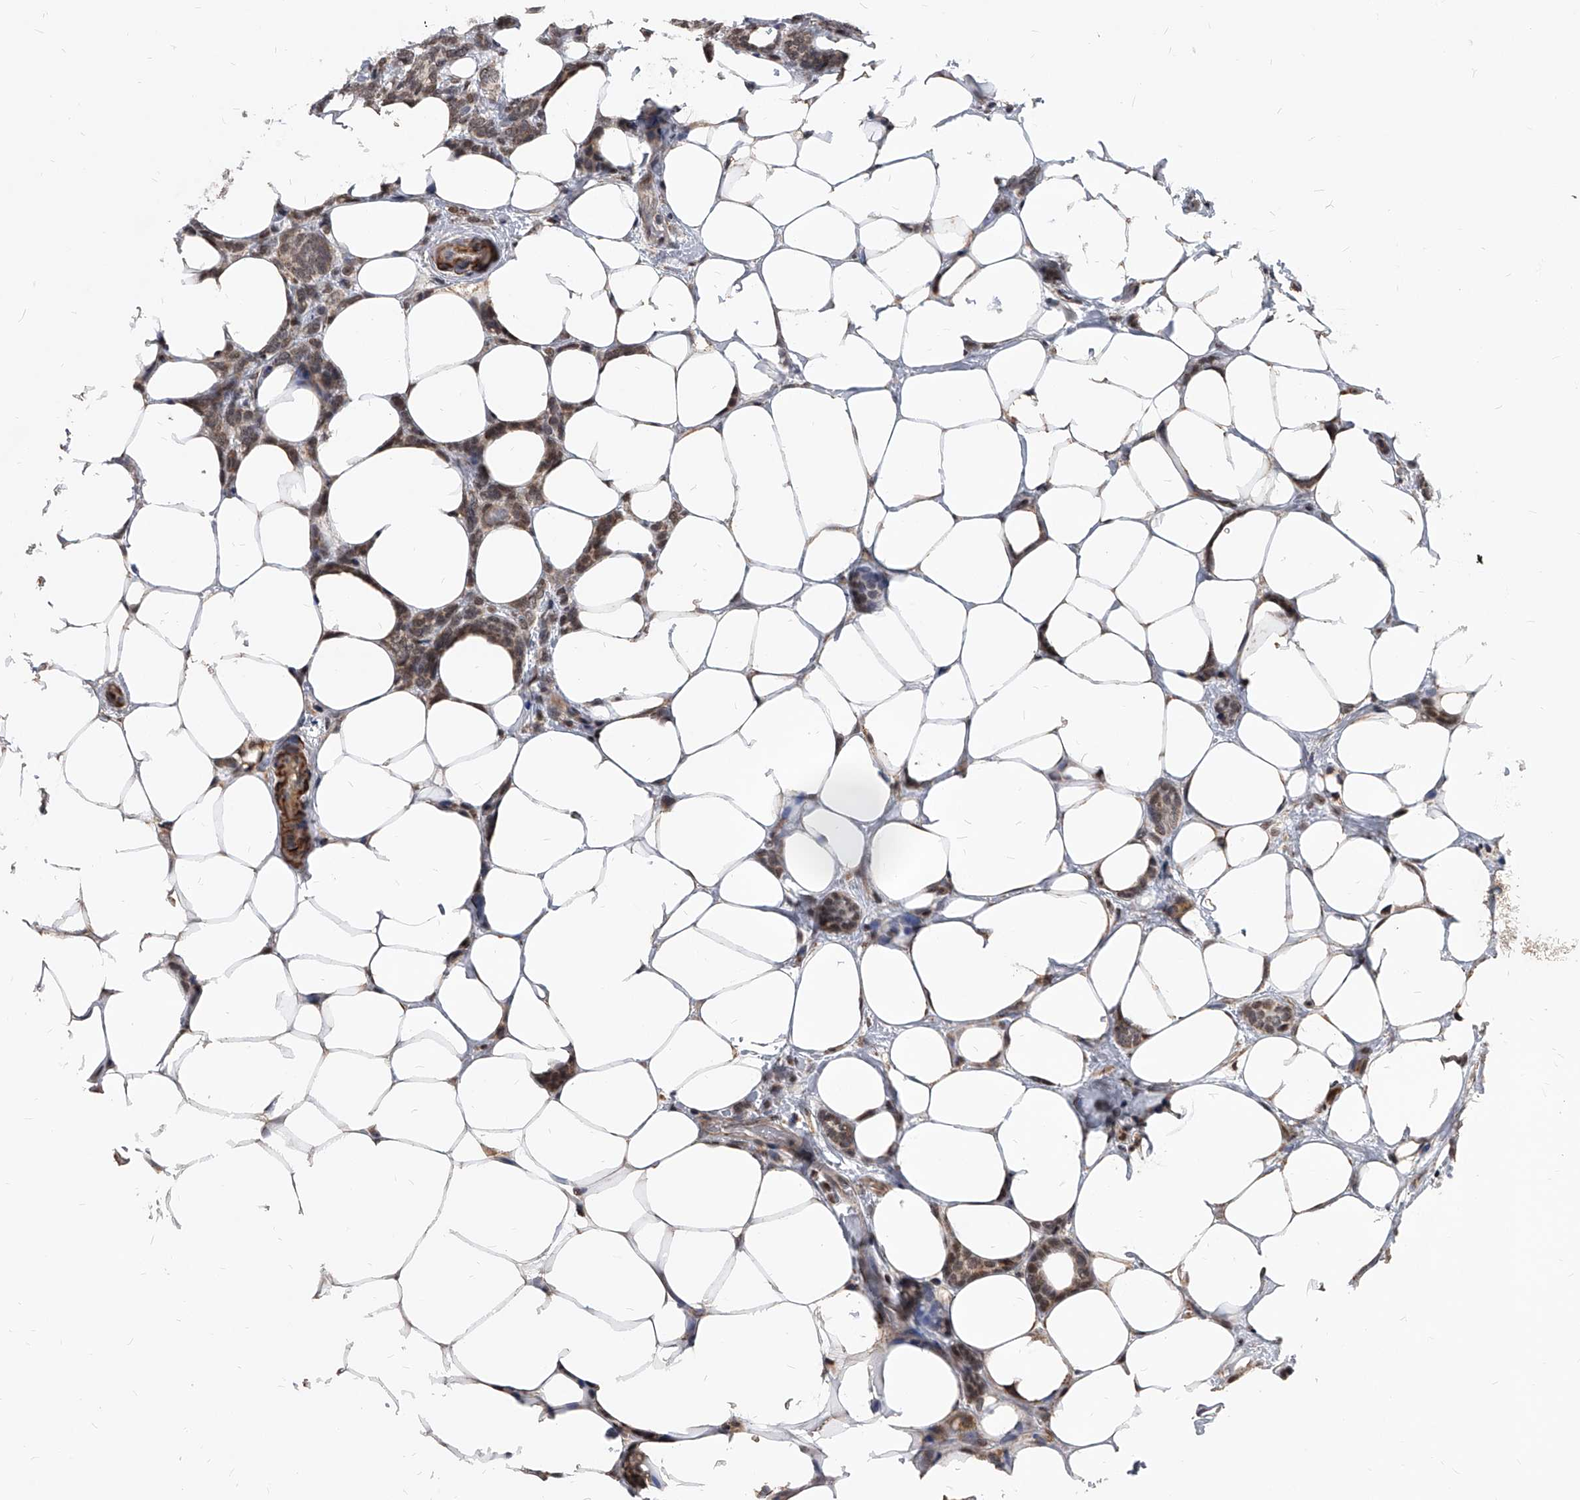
{"staining": {"intensity": "weak", "quantity": ">75%", "location": "cytoplasmic/membranous,nuclear"}, "tissue": "breast cancer", "cell_type": "Tumor cells", "image_type": "cancer", "snomed": [{"axis": "morphology", "description": "Lobular carcinoma"}, {"axis": "topography", "description": "Breast"}], "caption": "Breast cancer (lobular carcinoma) stained for a protein (brown) reveals weak cytoplasmic/membranous and nuclear positive staining in approximately >75% of tumor cells.", "gene": "DUSP22", "patient": {"sex": "female", "age": 50}}